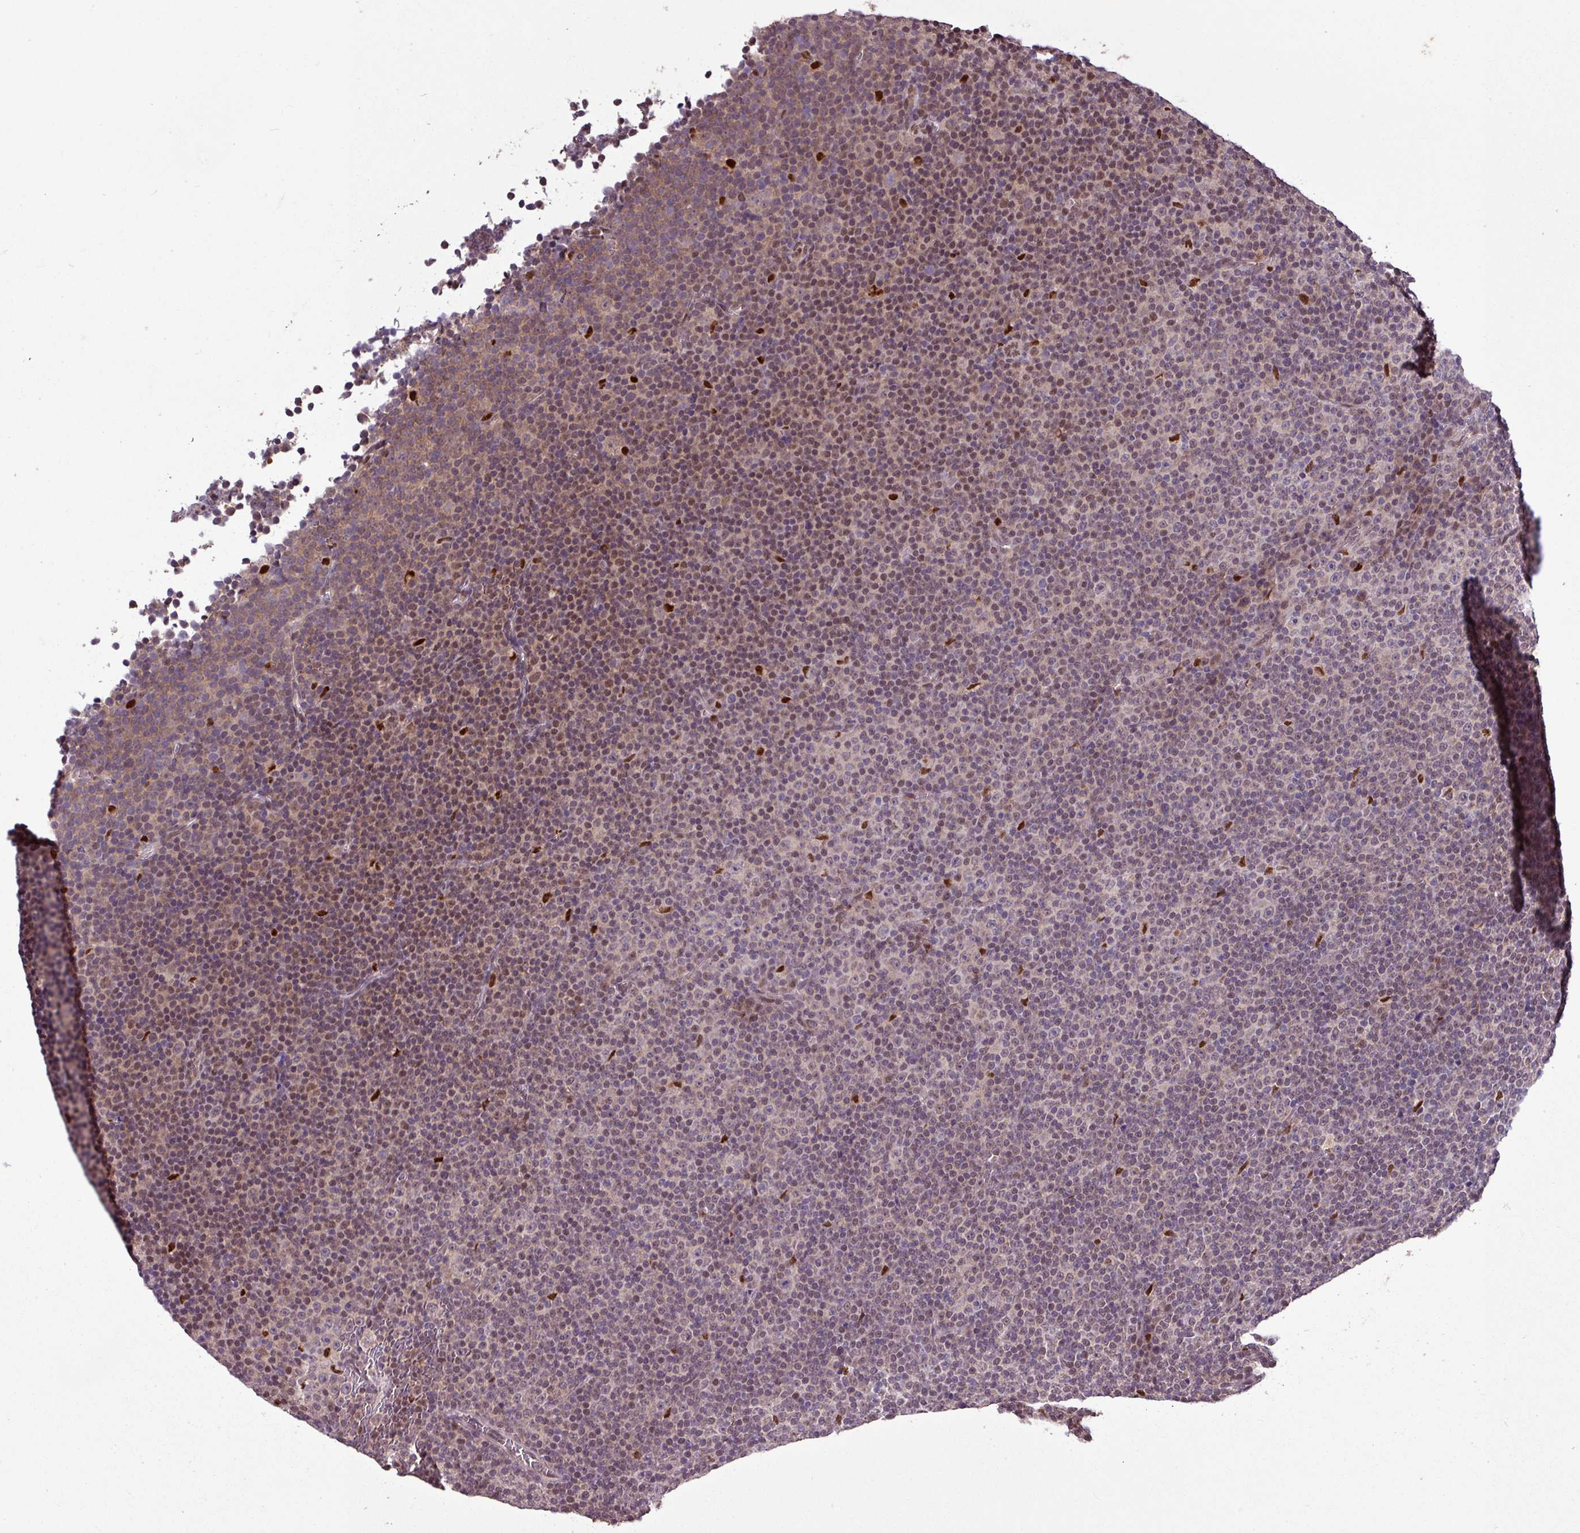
{"staining": {"intensity": "moderate", "quantity": "25%-75%", "location": "nuclear"}, "tissue": "lymphoma", "cell_type": "Tumor cells", "image_type": "cancer", "snomed": [{"axis": "morphology", "description": "Malignant lymphoma, non-Hodgkin's type, Low grade"}, {"axis": "topography", "description": "Lymph node"}], "caption": "Immunohistochemistry (IHC) of human lymphoma demonstrates medium levels of moderate nuclear positivity in about 25%-75% of tumor cells.", "gene": "SKIC2", "patient": {"sex": "female", "age": 67}}